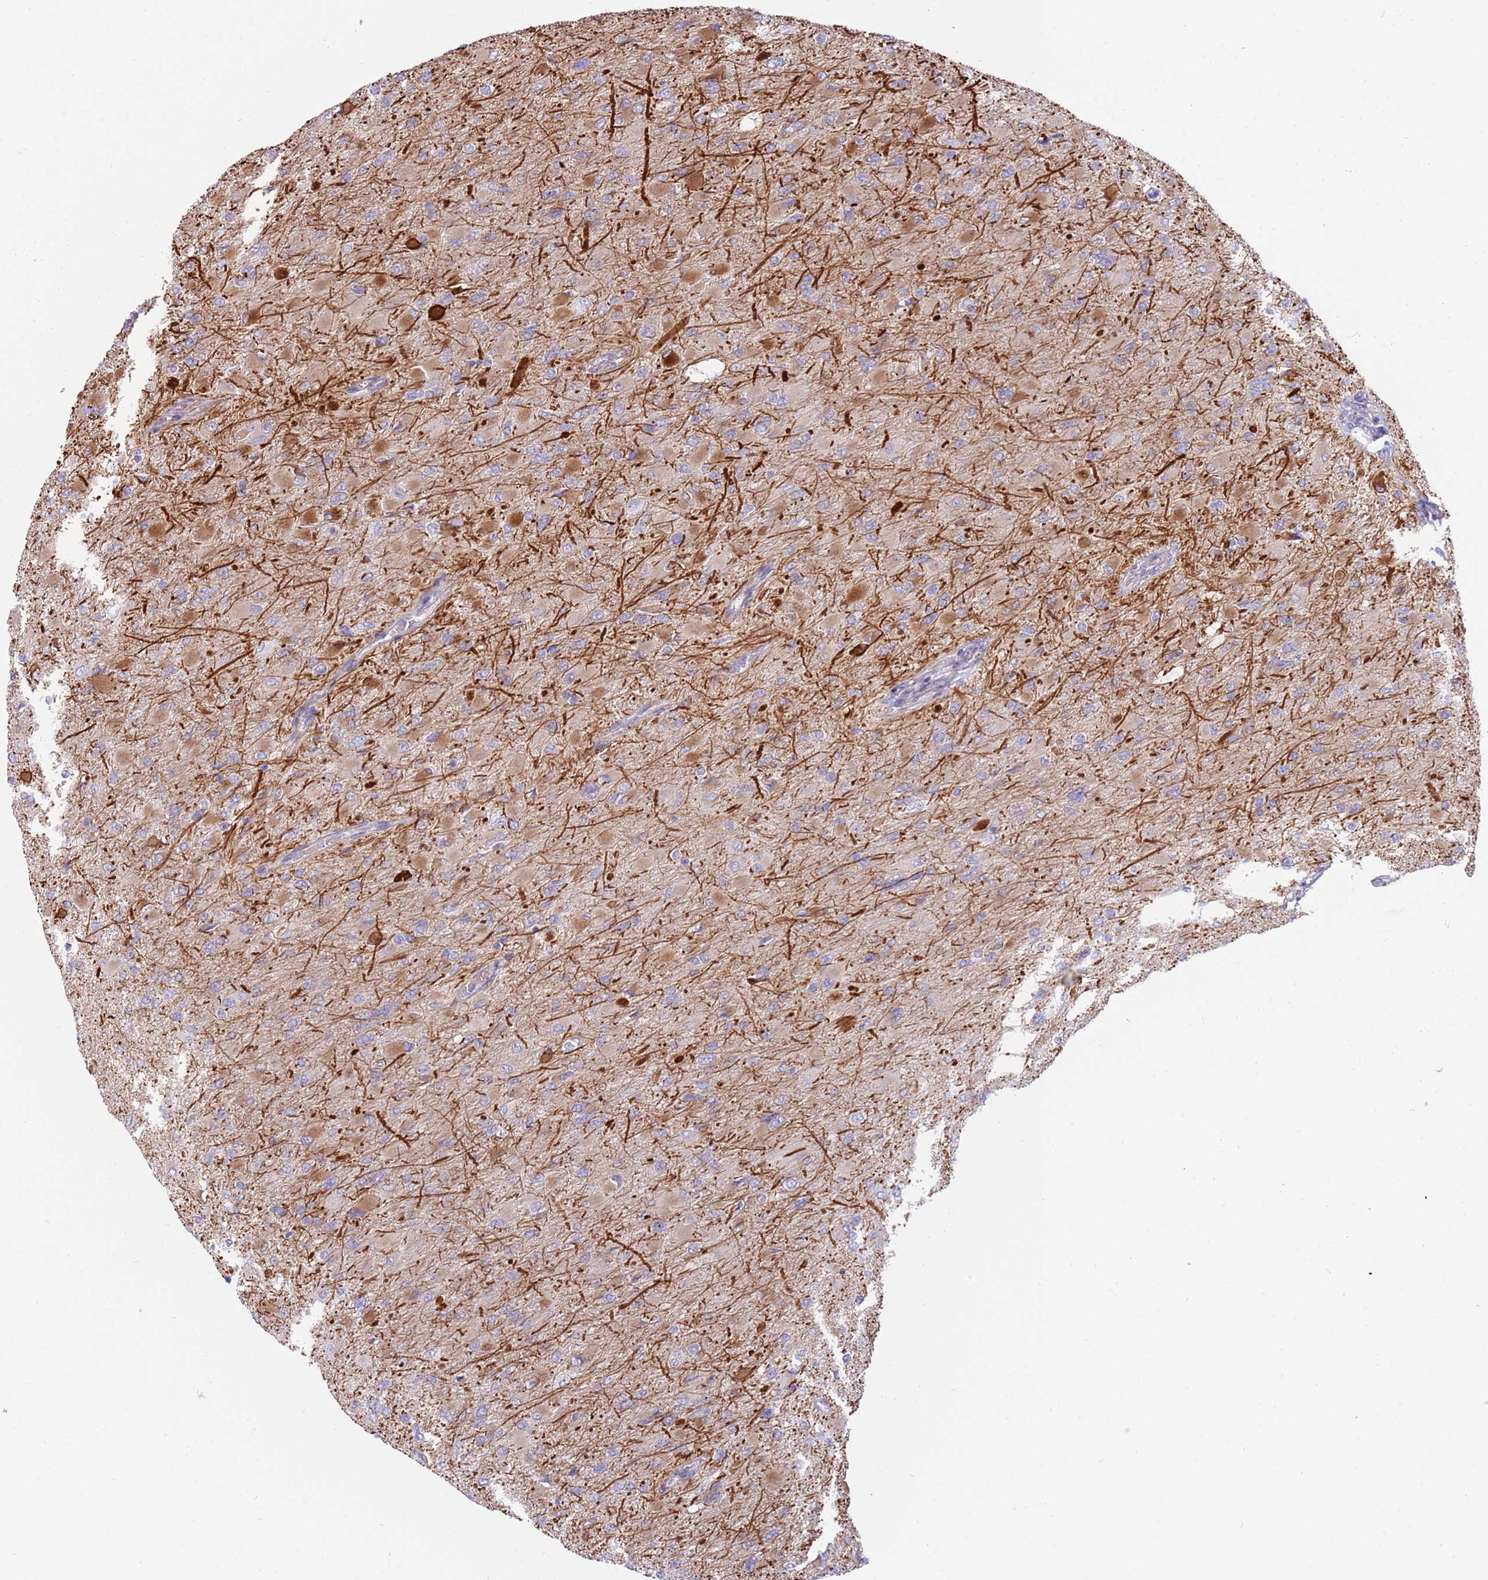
{"staining": {"intensity": "weak", "quantity": "<25%", "location": "cytoplasmic/membranous"}, "tissue": "glioma", "cell_type": "Tumor cells", "image_type": "cancer", "snomed": [{"axis": "morphology", "description": "Glioma, malignant, High grade"}, {"axis": "topography", "description": "Cerebral cortex"}], "caption": "Immunohistochemistry of malignant glioma (high-grade) exhibits no expression in tumor cells. (Stains: DAB (3,3'-diaminobenzidine) immunohistochemistry (IHC) with hematoxylin counter stain, Microscopy: brightfield microscopy at high magnification).", "gene": "MOGAT1", "patient": {"sex": "female", "age": 36}}